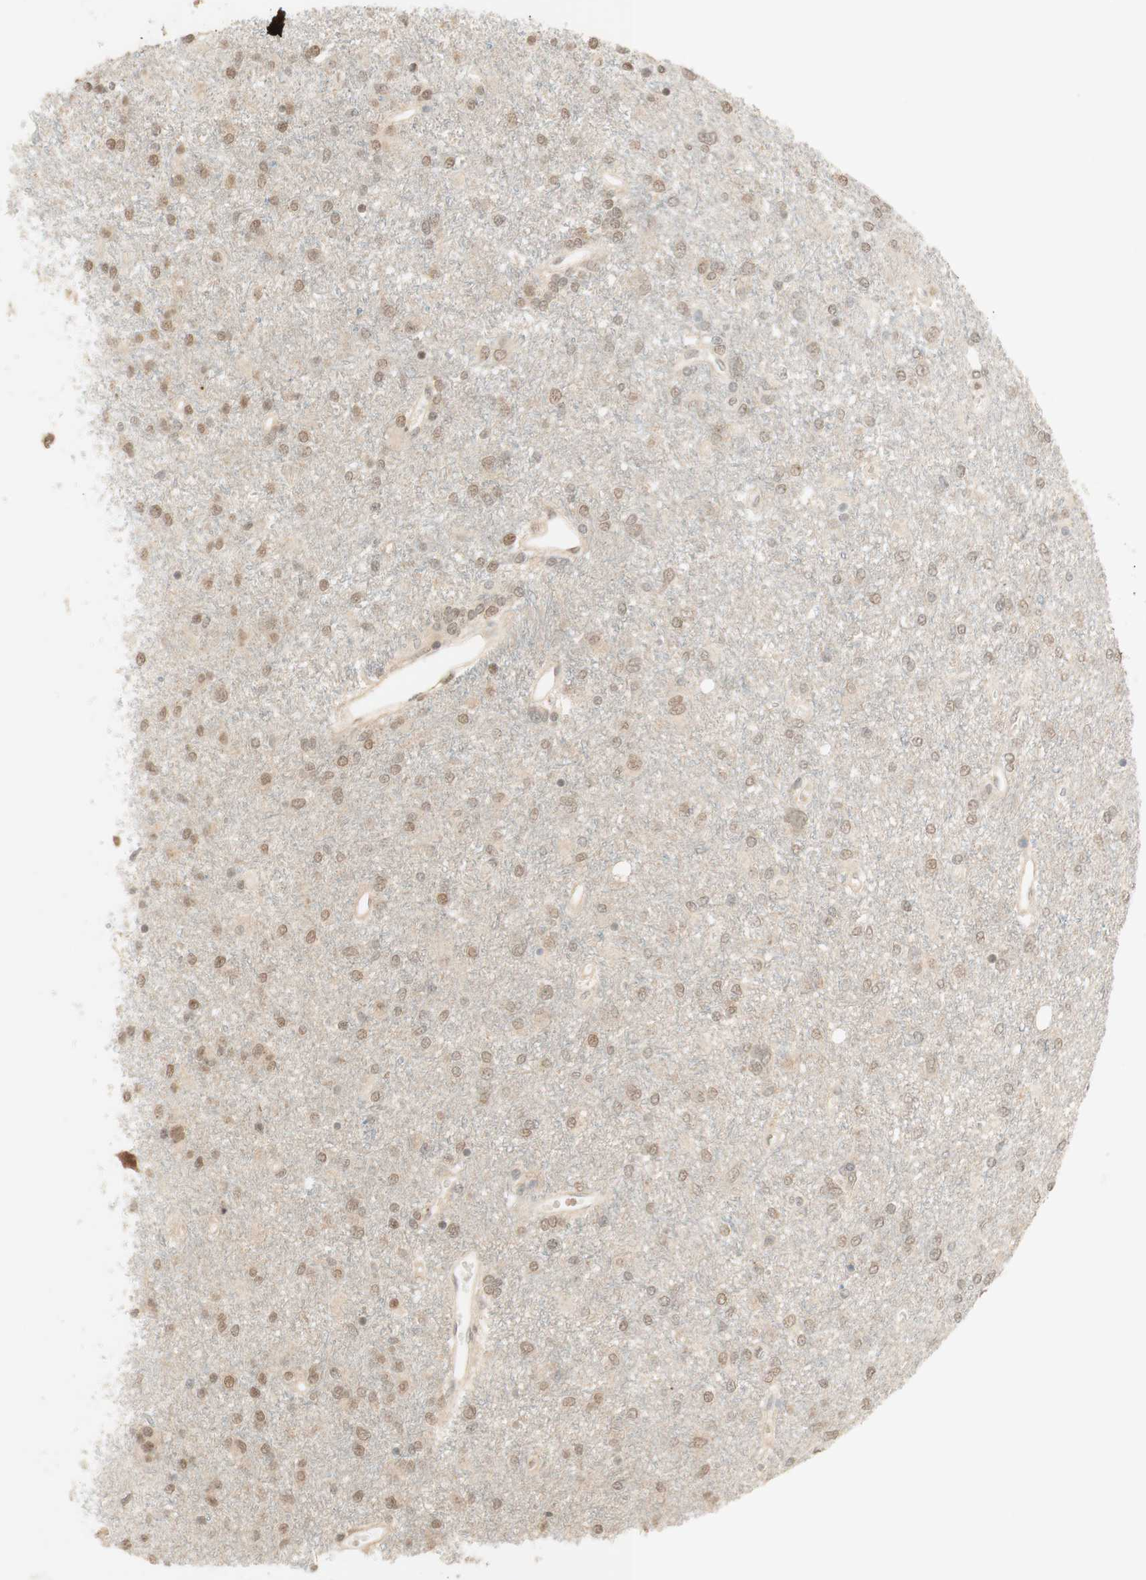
{"staining": {"intensity": "moderate", "quantity": "25%-75%", "location": "nuclear"}, "tissue": "glioma", "cell_type": "Tumor cells", "image_type": "cancer", "snomed": [{"axis": "morphology", "description": "Glioma, malignant, High grade"}, {"axis": "topography", "description": "Brain"}], "caption": "Malignant glioma (high-grade) stained with IHC reveals moderate nuclear positivity in approximately 25%-75% of tumor cells. The protein of interest is stained brown, and the nuclei are stained in blue (DAB (3,3'-diaminobenzidine) IHC with brightfield microscopy, high magnification).", "gene": "SPINT2", "patient": {"sex": "female", "age": 59}}